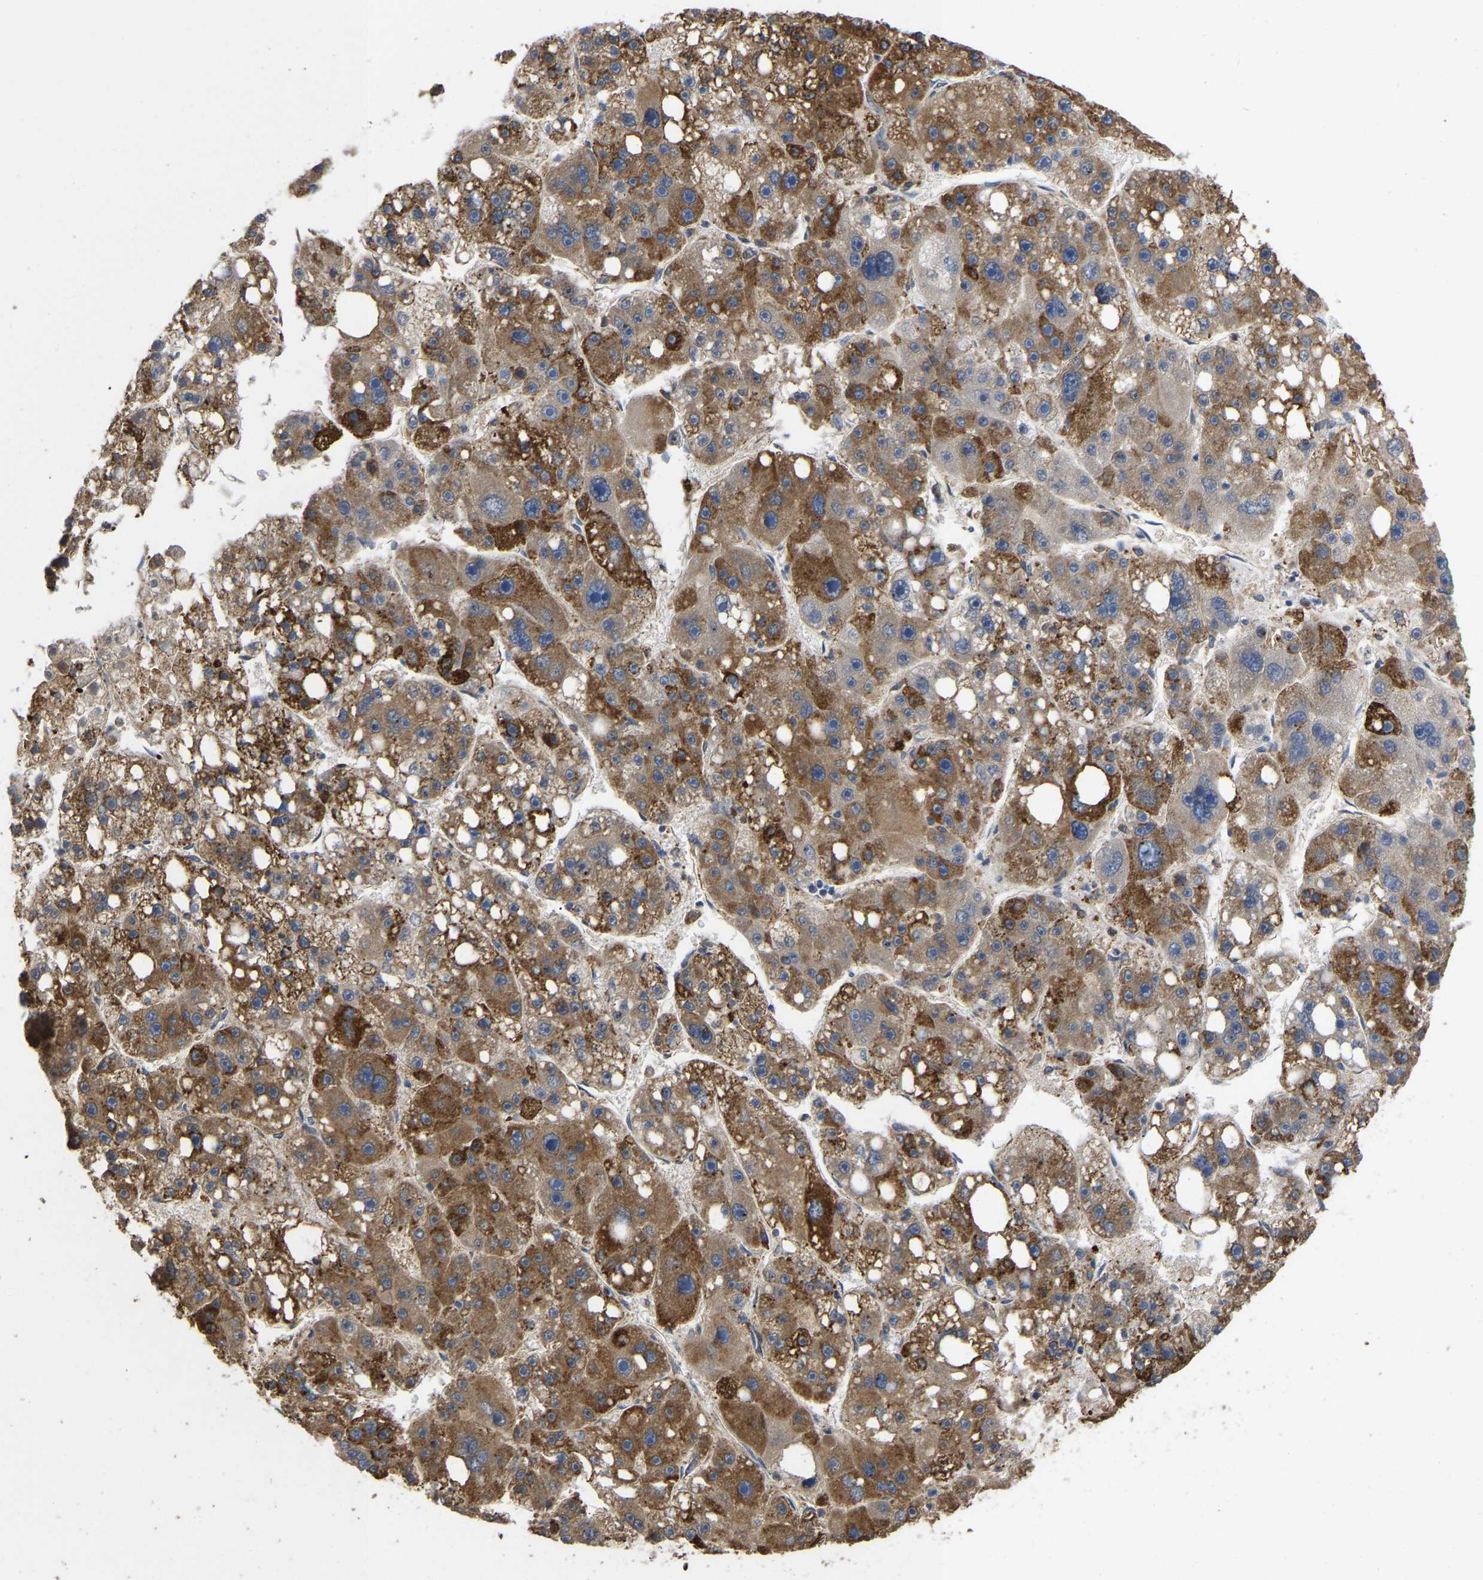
{"staining": {"intensity": "strong", "quantity": "25%-75%", "location": "cytoplasmic/membranous"}, "tissue": "liver cancer", "cell_type": "Tumor cells", "image_type": "cancer", "snomed": [{"axis": "morphology", "description": "Carcinoma, Hepatocellular, NOS"}, {"axis": "topography", "description": "Liver"}], "caption": "IHC image of neoplastic tissue: human liver hepatocellular carcinoma stained using IHC exhibits high levels of strong protein expression localized specifically in the cytoplasmic/membranous of tumor cells, appearing as a cytoplasmic/membranous brown color.", "gene": "P4HB", "patient": {"sex": "female", "age": 61}}